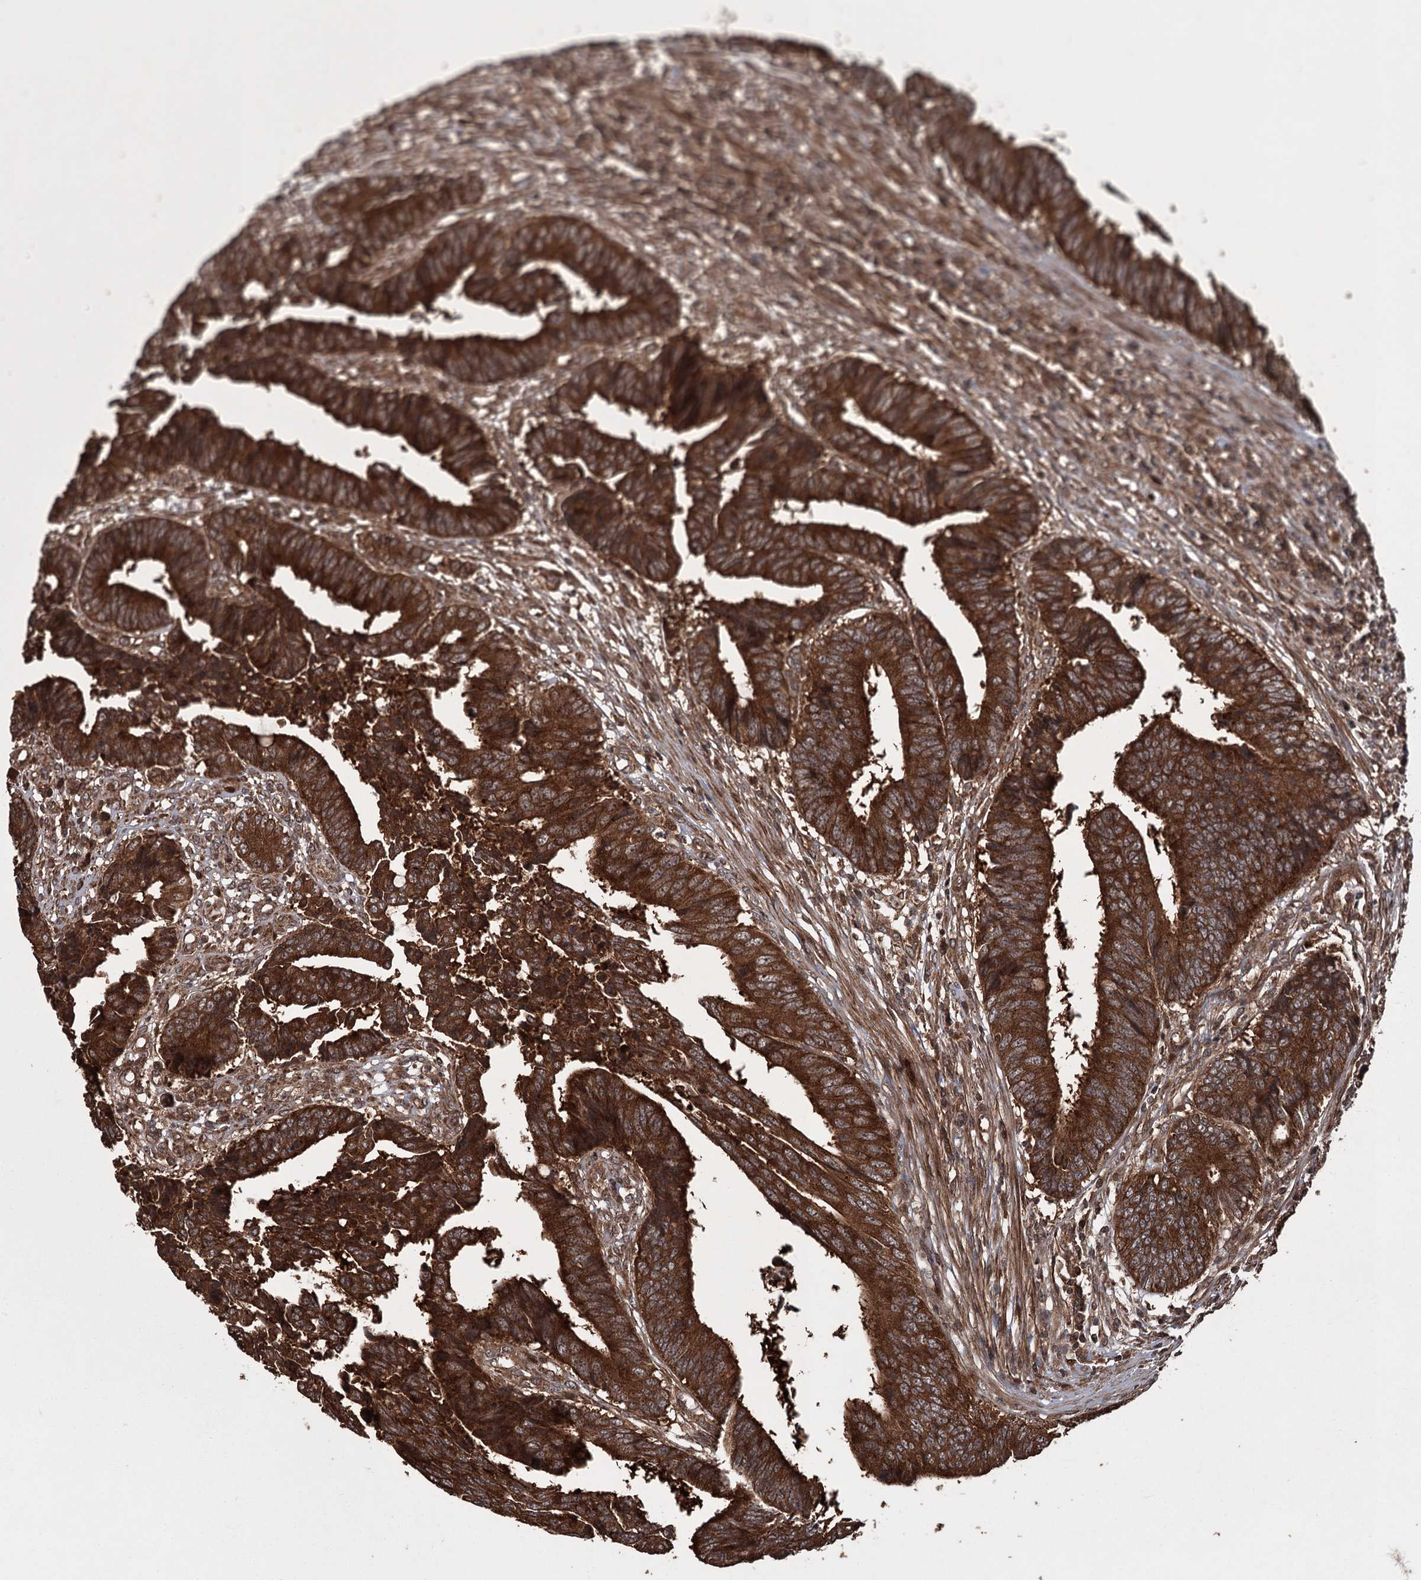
{"staining": {"intensity": "strong", "quantity": ">75%", "location": "cytoplasmic/membranous"}, "tissue": "colorectal cancer", "cell_type": "Tumor cells", "image_type": "cancer", "snomed": [{"axis": "morphology", "description": "Adenocarcinoma, NOS"}, {"axis": "topography", "description": "Rectum"}], "caption": "Strong cytoplasmic/membranous staining for a protein is appreciated in about >75% of tumor cells of adenocarcinoma (colorectal) using immunohistochemistry.", "gene": "RPAP3", "patient": {"sex": "male", "age": 84}}